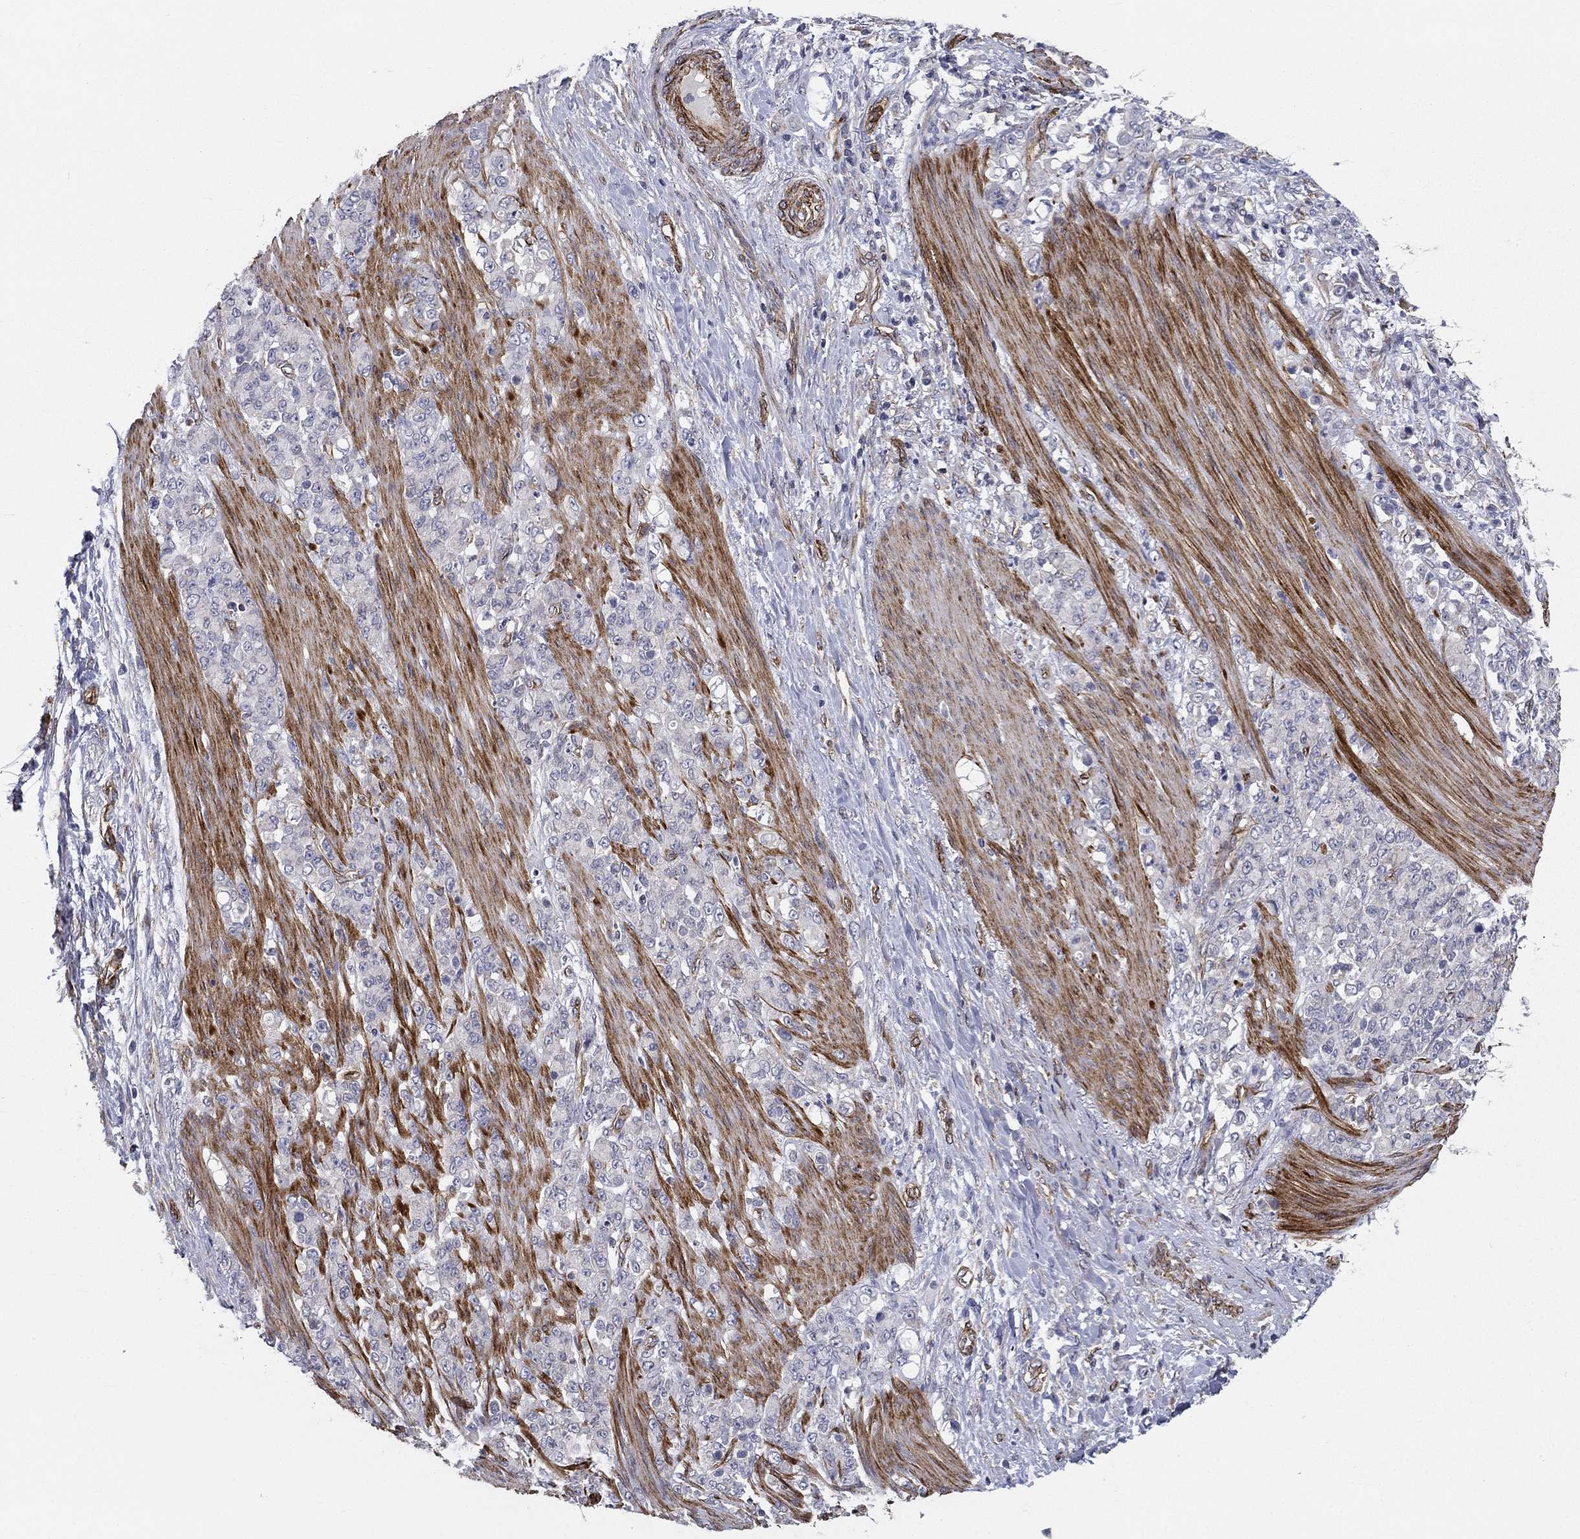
{"staining": {"intensity": "negative", "quantity": "none", "location": "none"}, "tissue": "stomach cancer", "cell_type": "Tumor cells", "image_type": "cancer", "snomed": [{"axis": "morphology", "description": "Adenocarcinoma, NOS"}, {"axis": "topography", "description": "Stomach"}], "caption": "Stomach adenocarcinoma was stained to show a protein in brown. There is no significant staining in tumor cells.", "gene": "SYNC", "patient": {"sex": "female", "age": 79}}